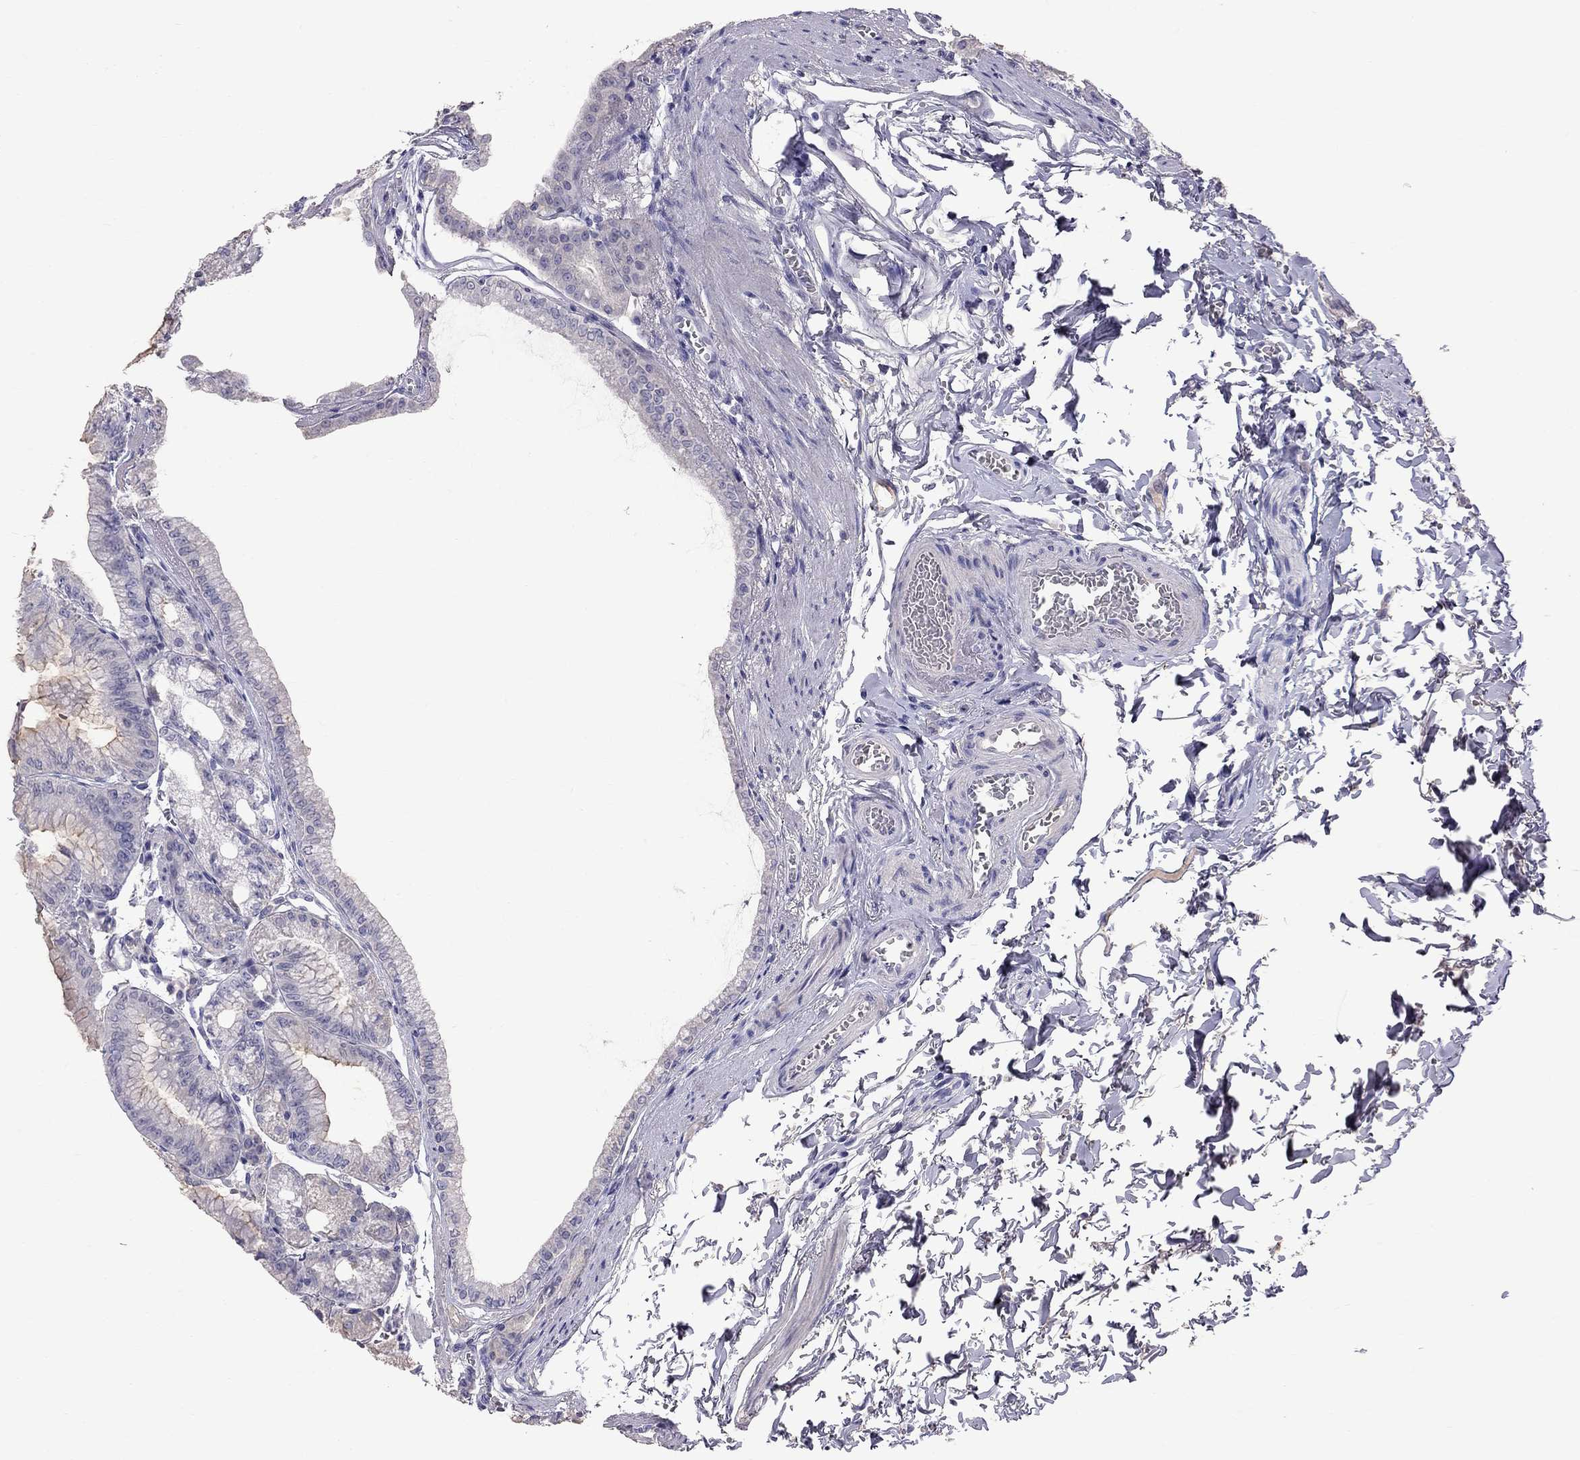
{"staining": {"intensity": "negative", "quantity": "none", "location": "none"}, "tissue": "stomach", "cell_type": "Glandular cells", "image_type": "normal", "snomed": [{"axis": "morphology", "description": "Normal tissue, NOS"}, {"axis": "topography", "description": "Stomach"}], "caption": "DAB immunohistochemical staining of normal human stomach shows no significant expression in glandular cells. (Immunohistochemistry, brightfield microscopy, high magnification).", "gene": "CFAP91", "patient": {"sex": "male", "age": 71}}